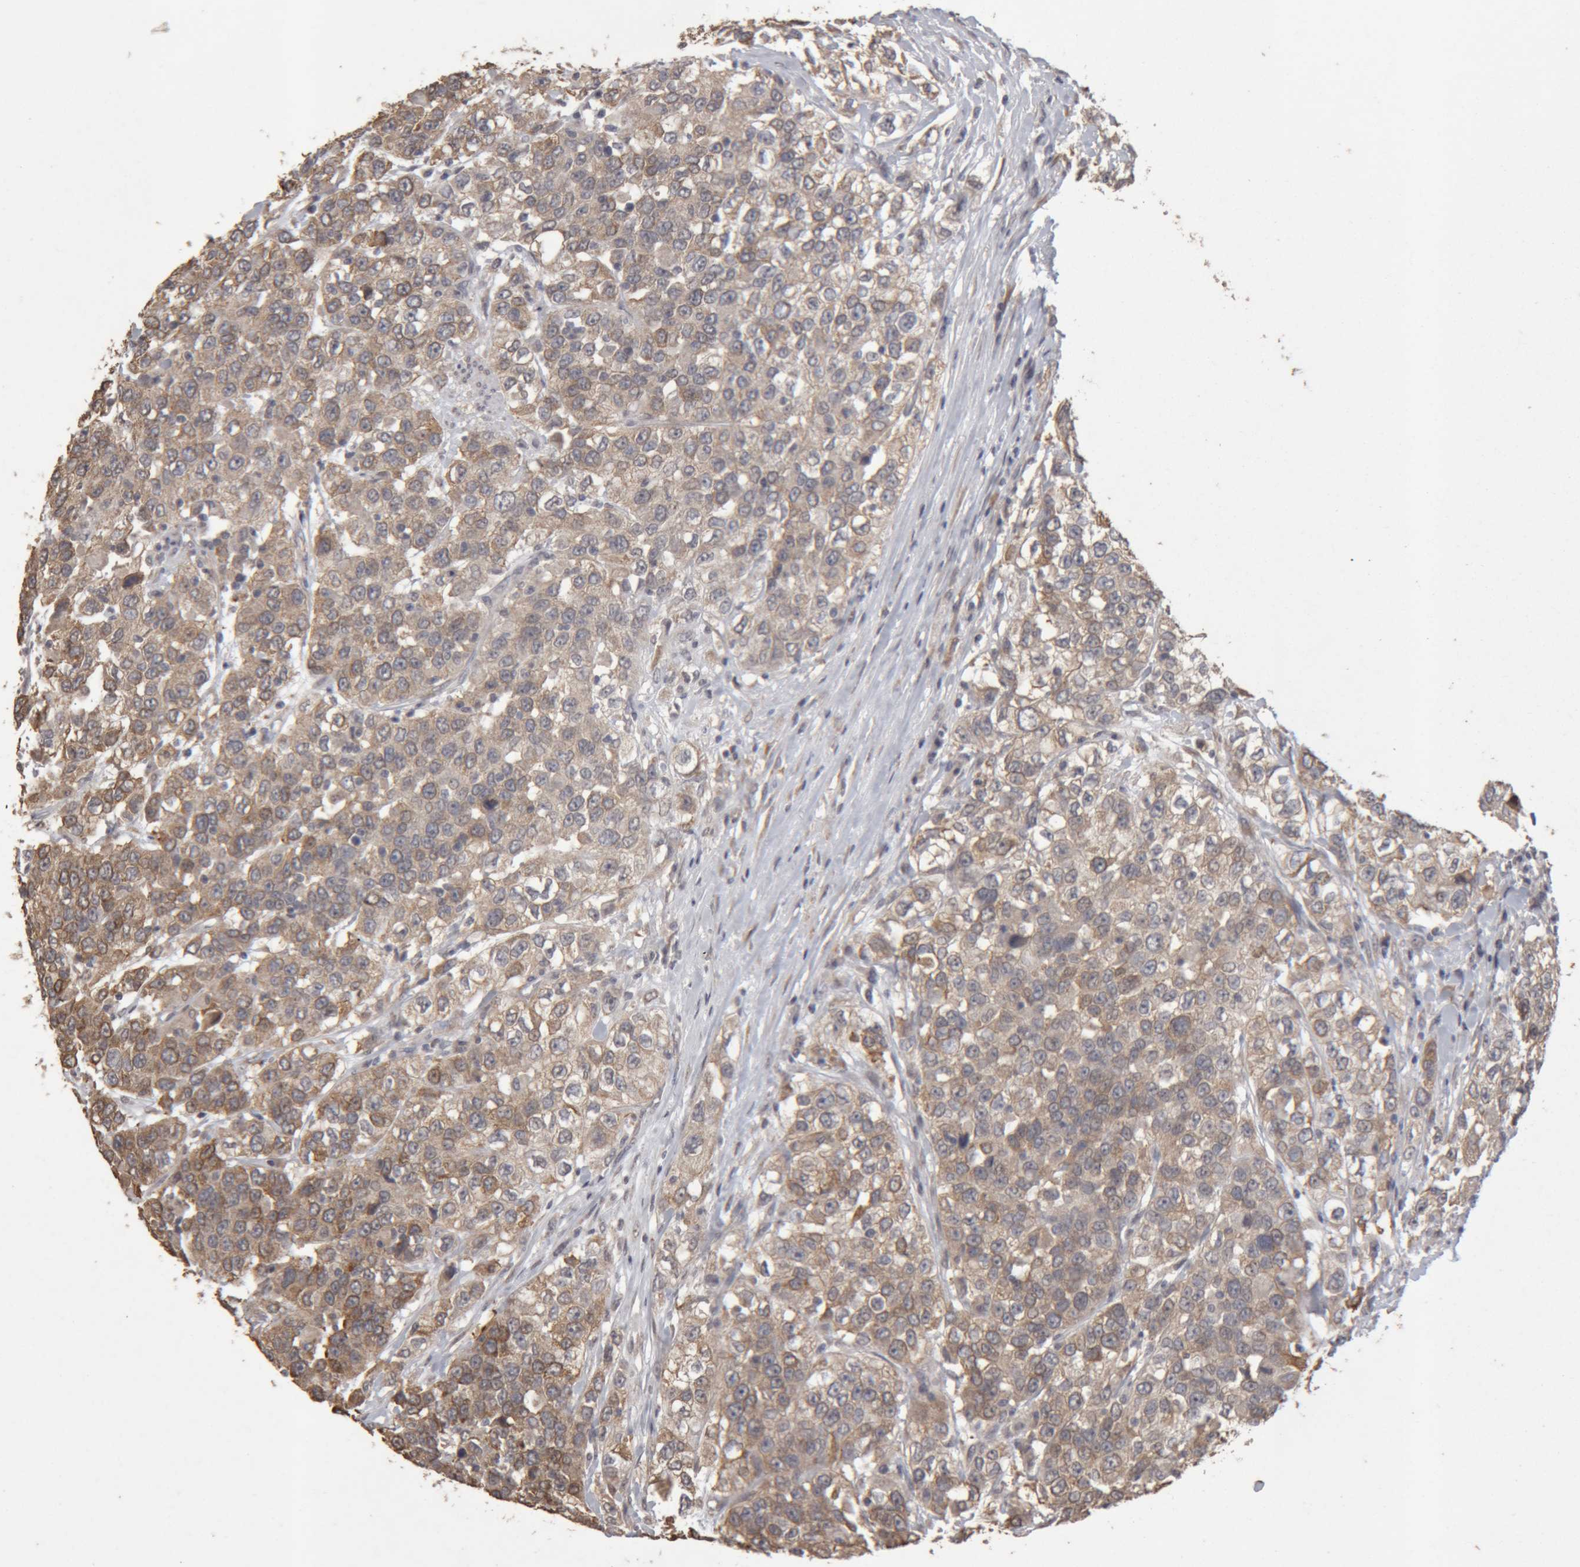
{"staining": {"intensity": "weak", "quantity": ">75%", "location": "cytoplasmic/membranous"}, "tissue": "urothelial cancer", "cell_type": "Tumor cells", "image_type": "cancer", "snomed": [{"axis": "morphology", "description": "Urothelial carcinoma, High grade"}, {"axis": "topography", "description": "Urinary bladder"}], "caption": "IHC of high-grade urothelial carcinoma demonstrates low levels of weak cytoplasmic/membranous expression in about >75% of tumor cells.", "gene": "MEP1A", "patient": {"sex": "female", "age": 80}}